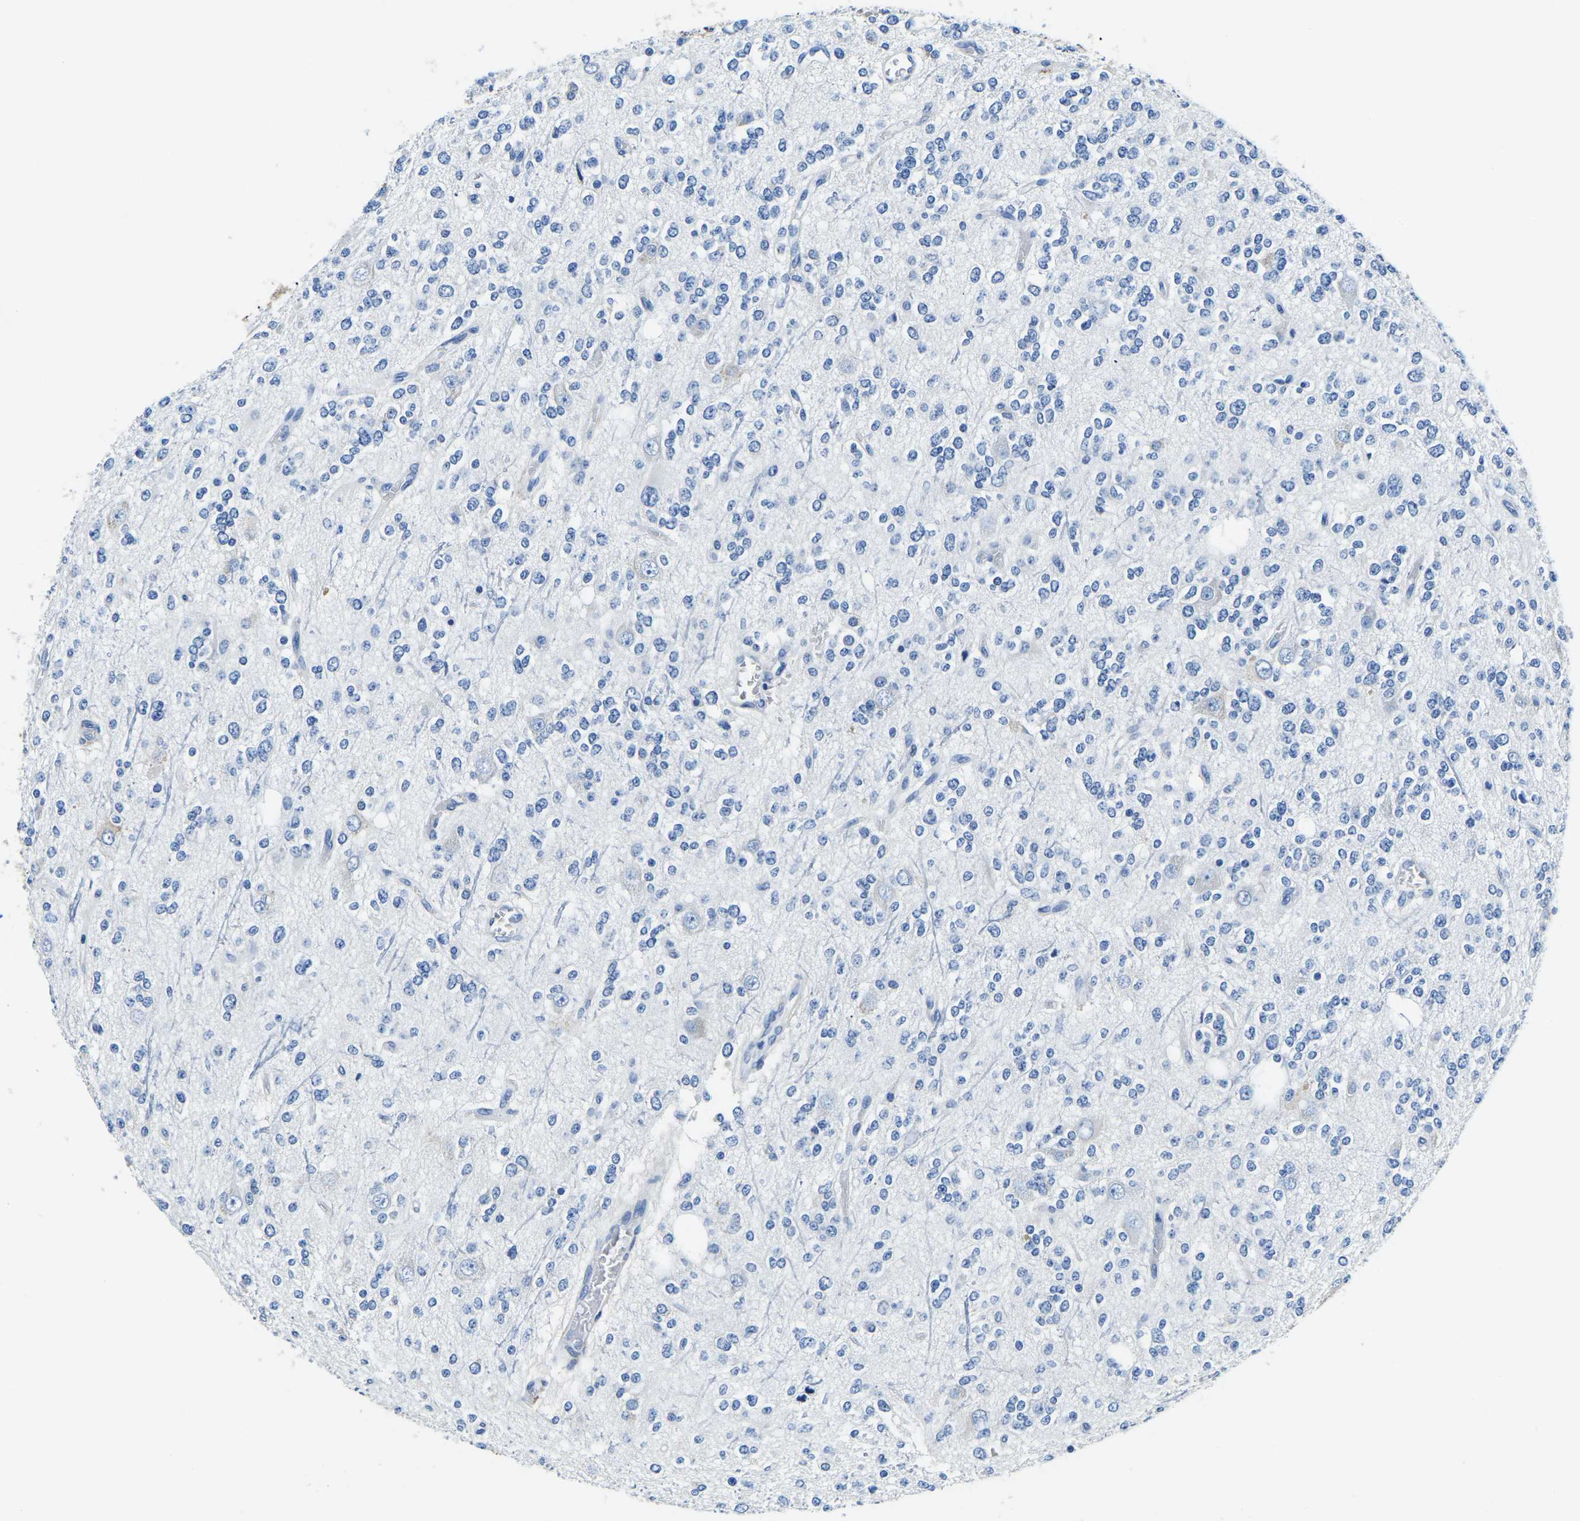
{"staining": {"intensity": "negative", "quantity": "none", "location": "none"}, "tissue": "glioma", "cell_type": "Tumor cells", "image_type": "cancer", "snomed": [{"axis": "morphology", "description": "Glioma, malignant, Low grade"}, {"axis": "topography", "description": "Brain"}], "caption": "Protein analysis of glioma exhibits no significant staining in tumor cells.", "gene": "ZDHHC13", "patient": {"sex": "male", "age": 38}}